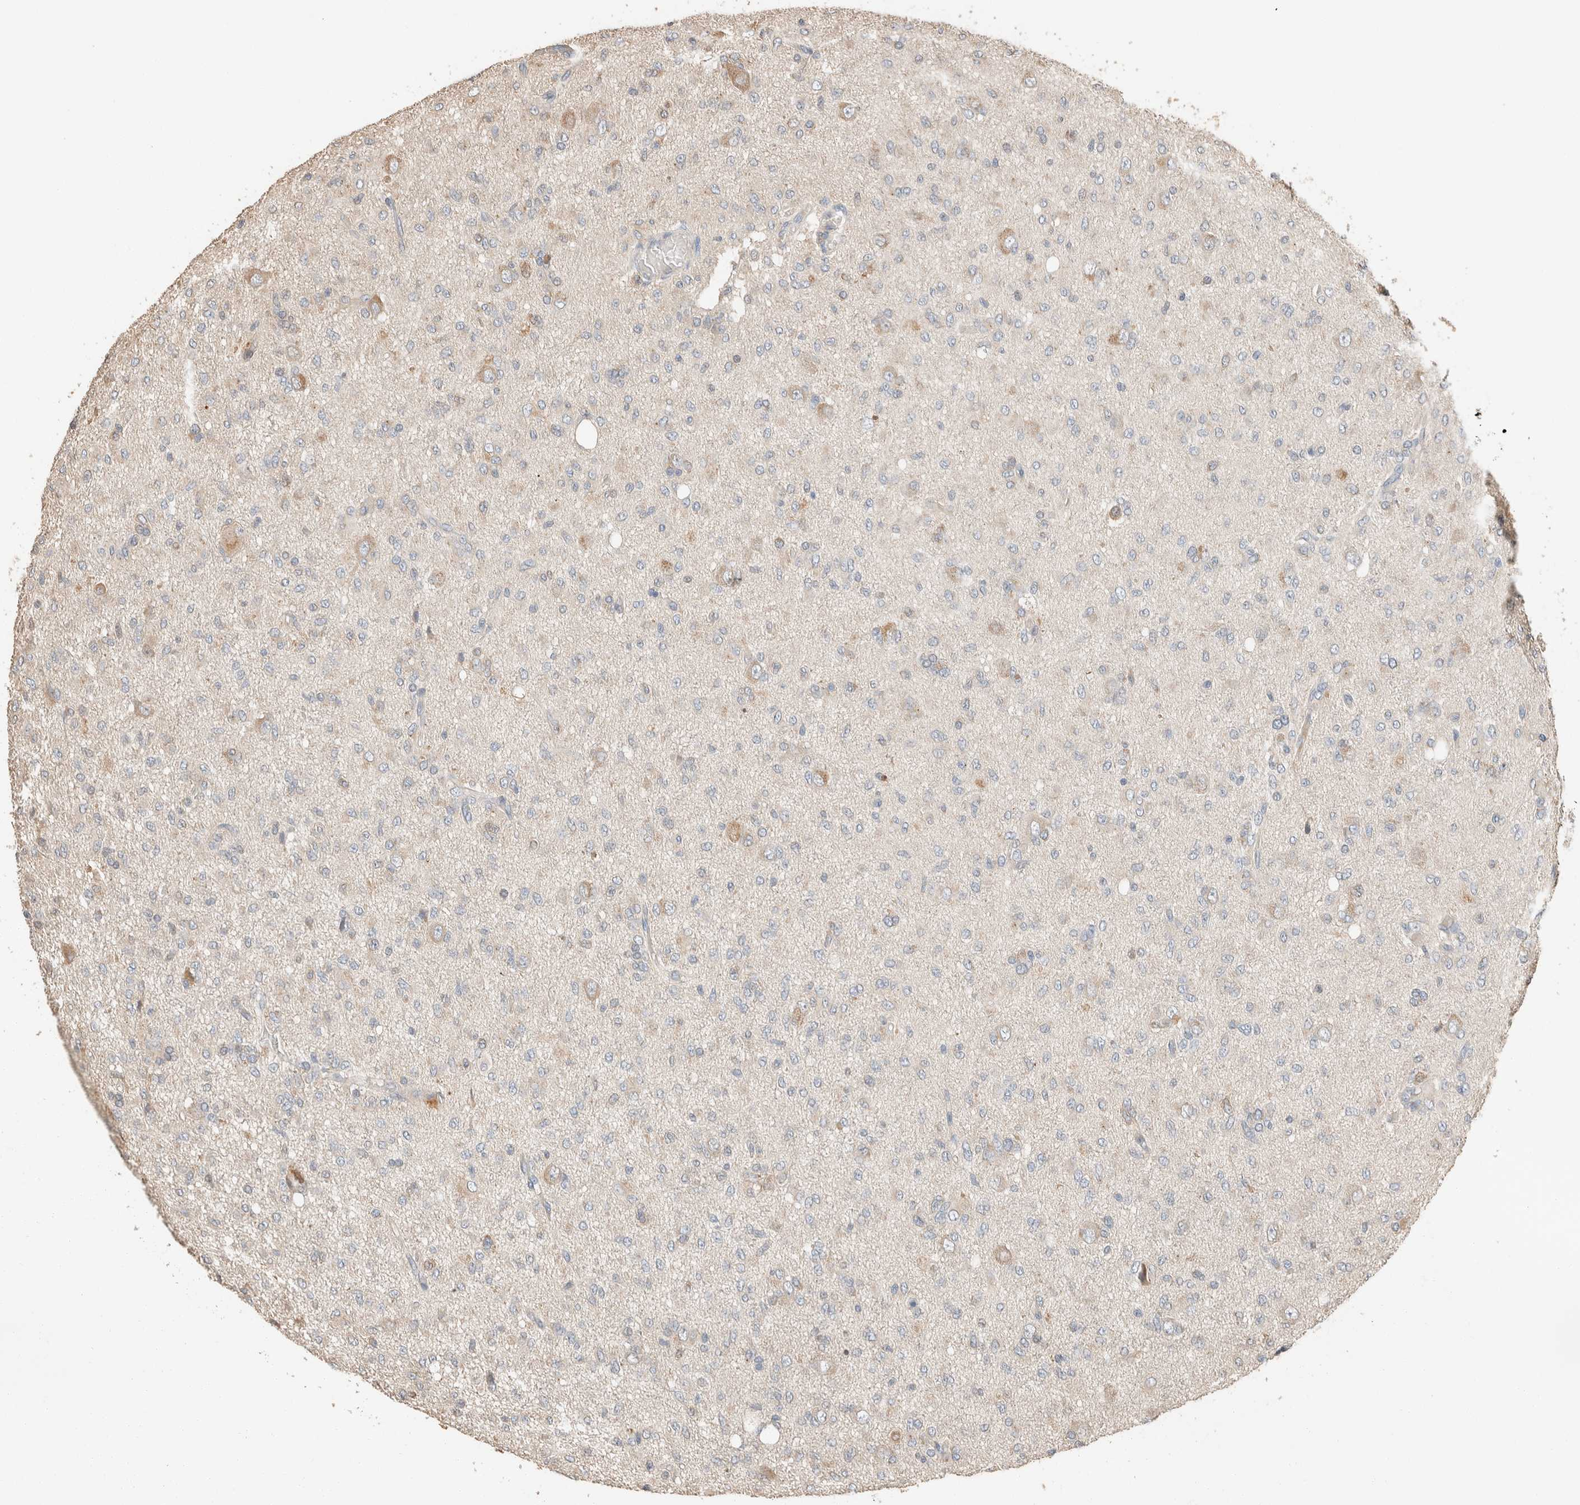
{"staining": {"intensity": "negative", "quantity": "none", "location": "none"}, "tissue": "glioma", "cell_type": "Tumor cells", "image_type": "cancer", "snomed": [{"axis": "morphology", "description": "Glioma, malignant, High grade"}, {"axis": "topography", "description": "Brain"}], "caption": "Protein analysis of malignant high-grade glioma reveals no significant expression in tumor cells. (DAB (3,3'-diaminobenzidine) IHC, high magnification).", "gene": "TUBD1", "patient": {"sex": "female", "age": 59}}